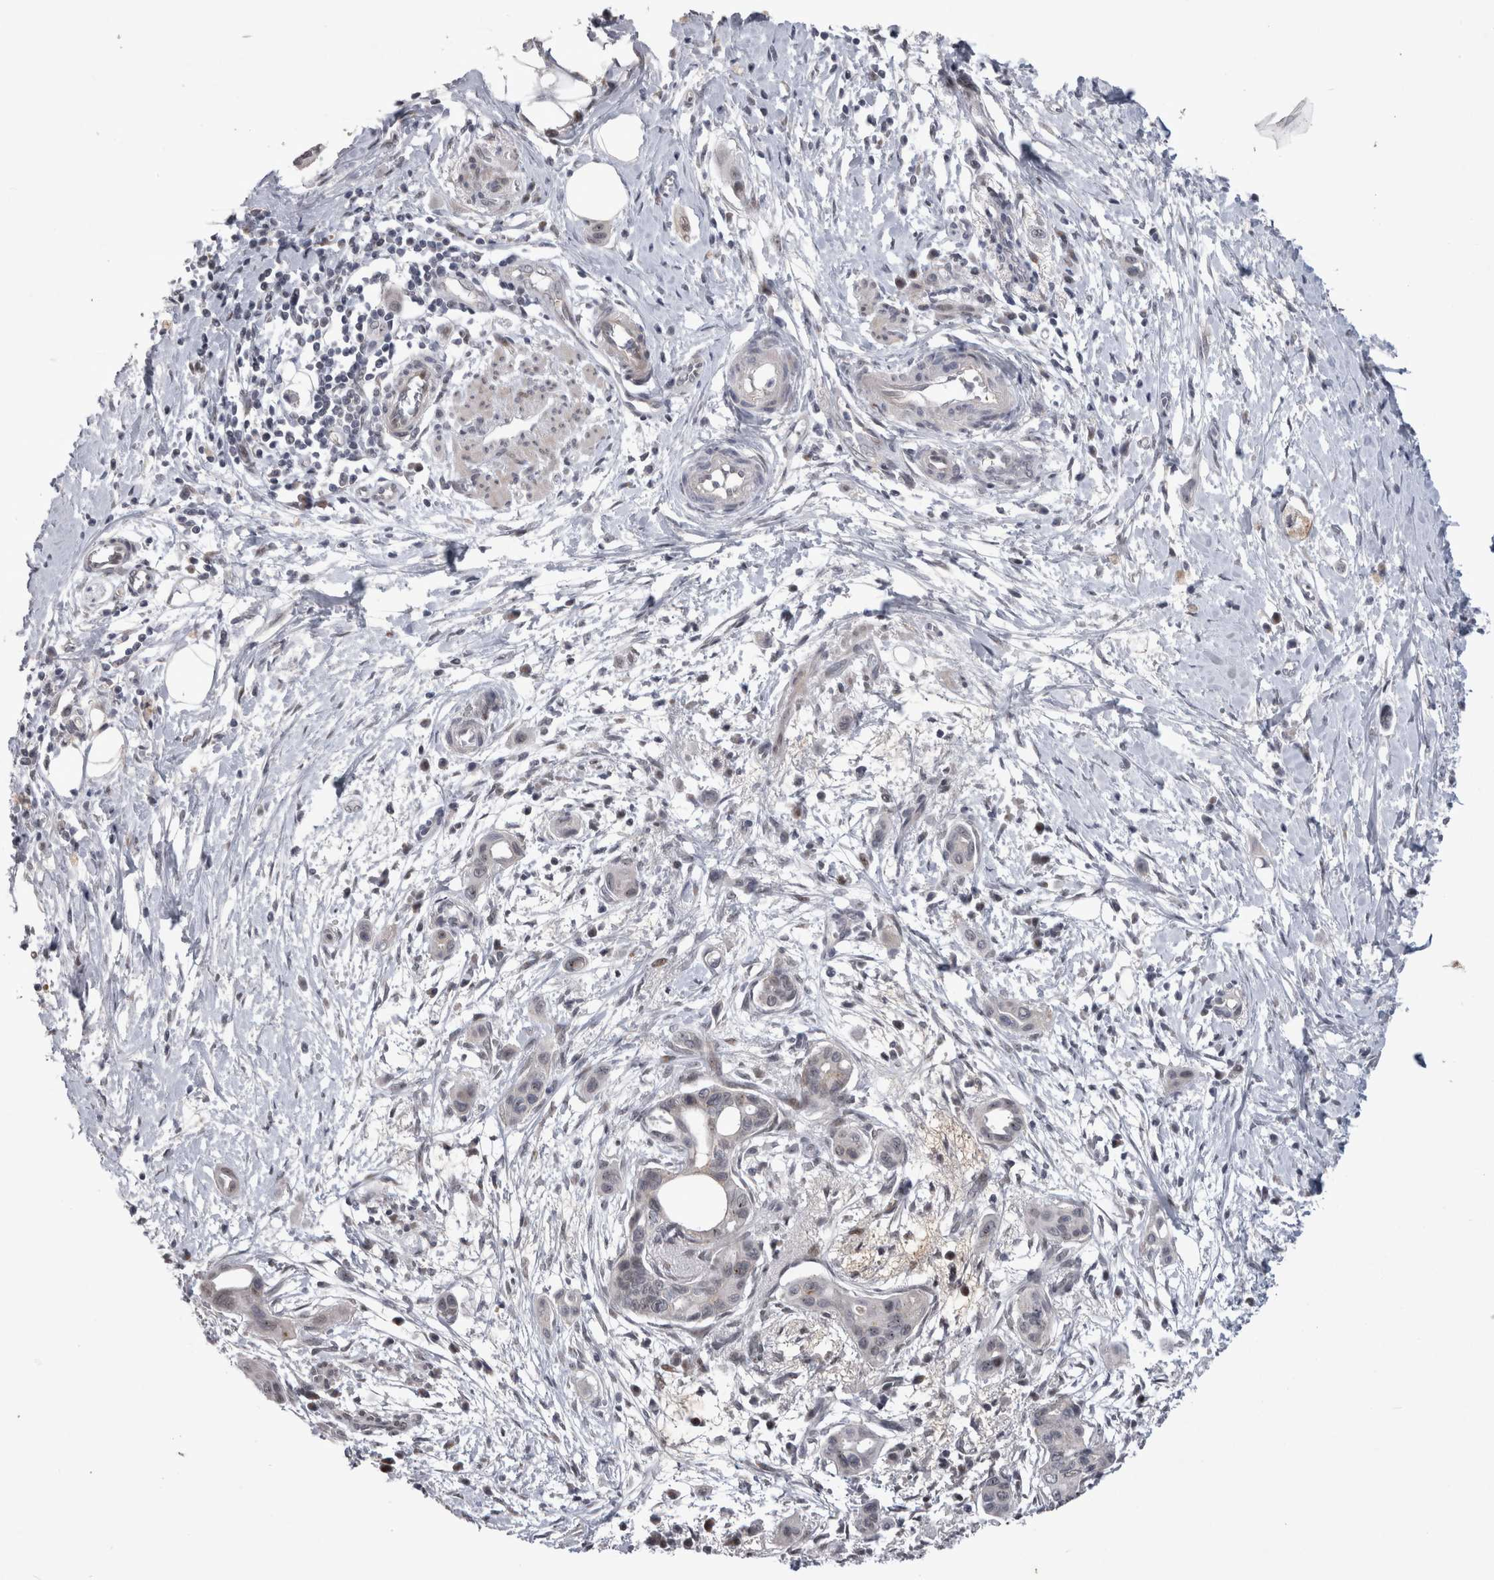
{"staining": {"intensity": "negative", "quantity": "none", "location": "none"}, "tissue": "pancreatic cancer", "cell_type": "Tumor cells", "image_type": "cancer", "snomed": [{"axis": "morphology", "description": "Adenocarcinoma, NOS"}, {"axis": "topography", "description": "Pancreas"}], "caption": "IHC image of neoplastic tissue: human pancreatic cancer (adenocarcinoma) stained with DAB reveals no significant protein expression in tumor cells.", "gene": "IFI44", "patient": {"sex": "male", "age": 59}}